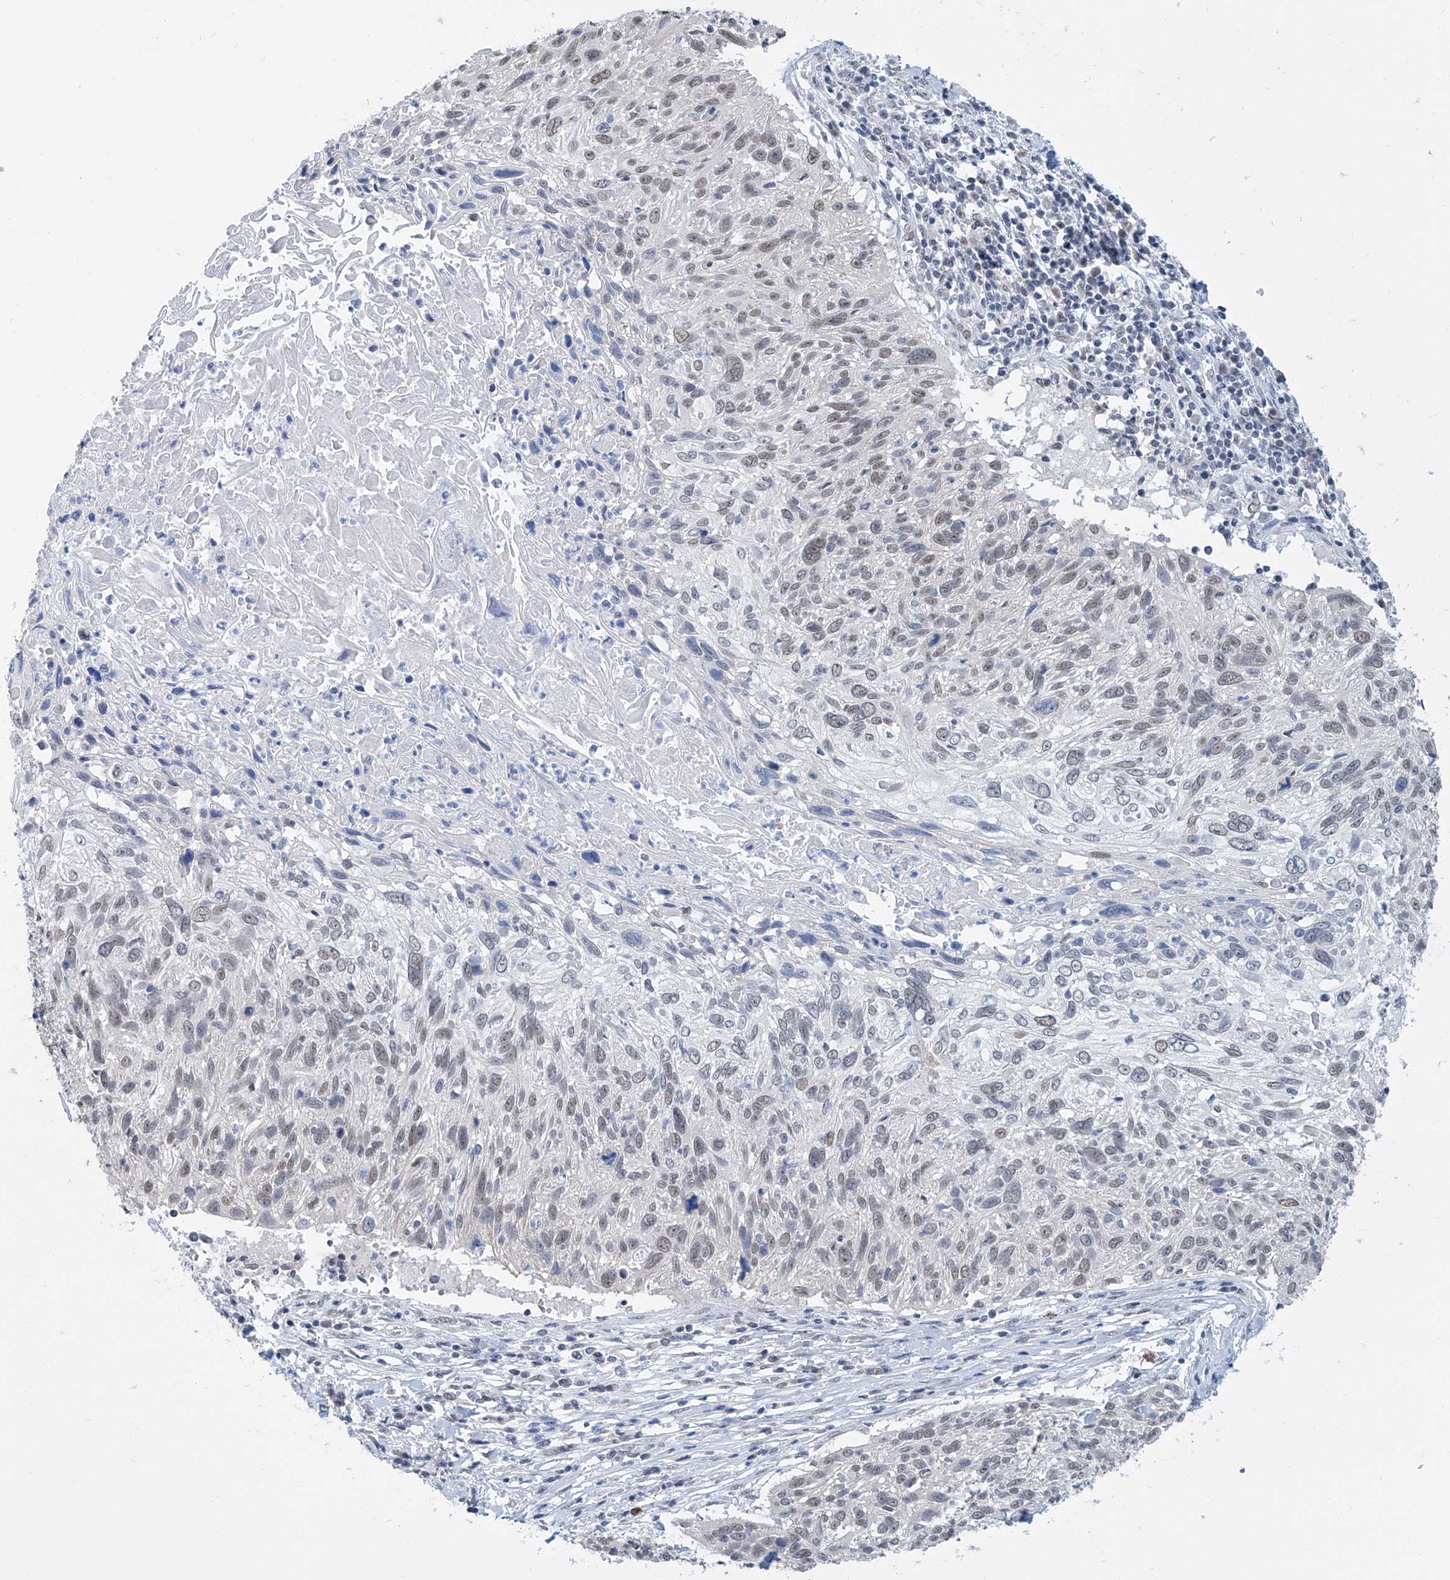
{"staining": {"intensity": "weak", "quantity": "<25%", "location": "nuclear"}, "tissue": "cervical cancer", "cell_type": "Tumor cells", "image_type": "cancer", "snomed": [{"axis": "morphology", "description": "Squamous cell carcinoma, NOS"}, {"axis": "topography", "description": "Cervix"}], "caption": "This is a histopathology image of IHC staining of cervical cancer (squamous cell carcinoma), which shows no staining in tumor cells.", "gene": "SDE2", "patient": {"sex": "female", "age": 51}}